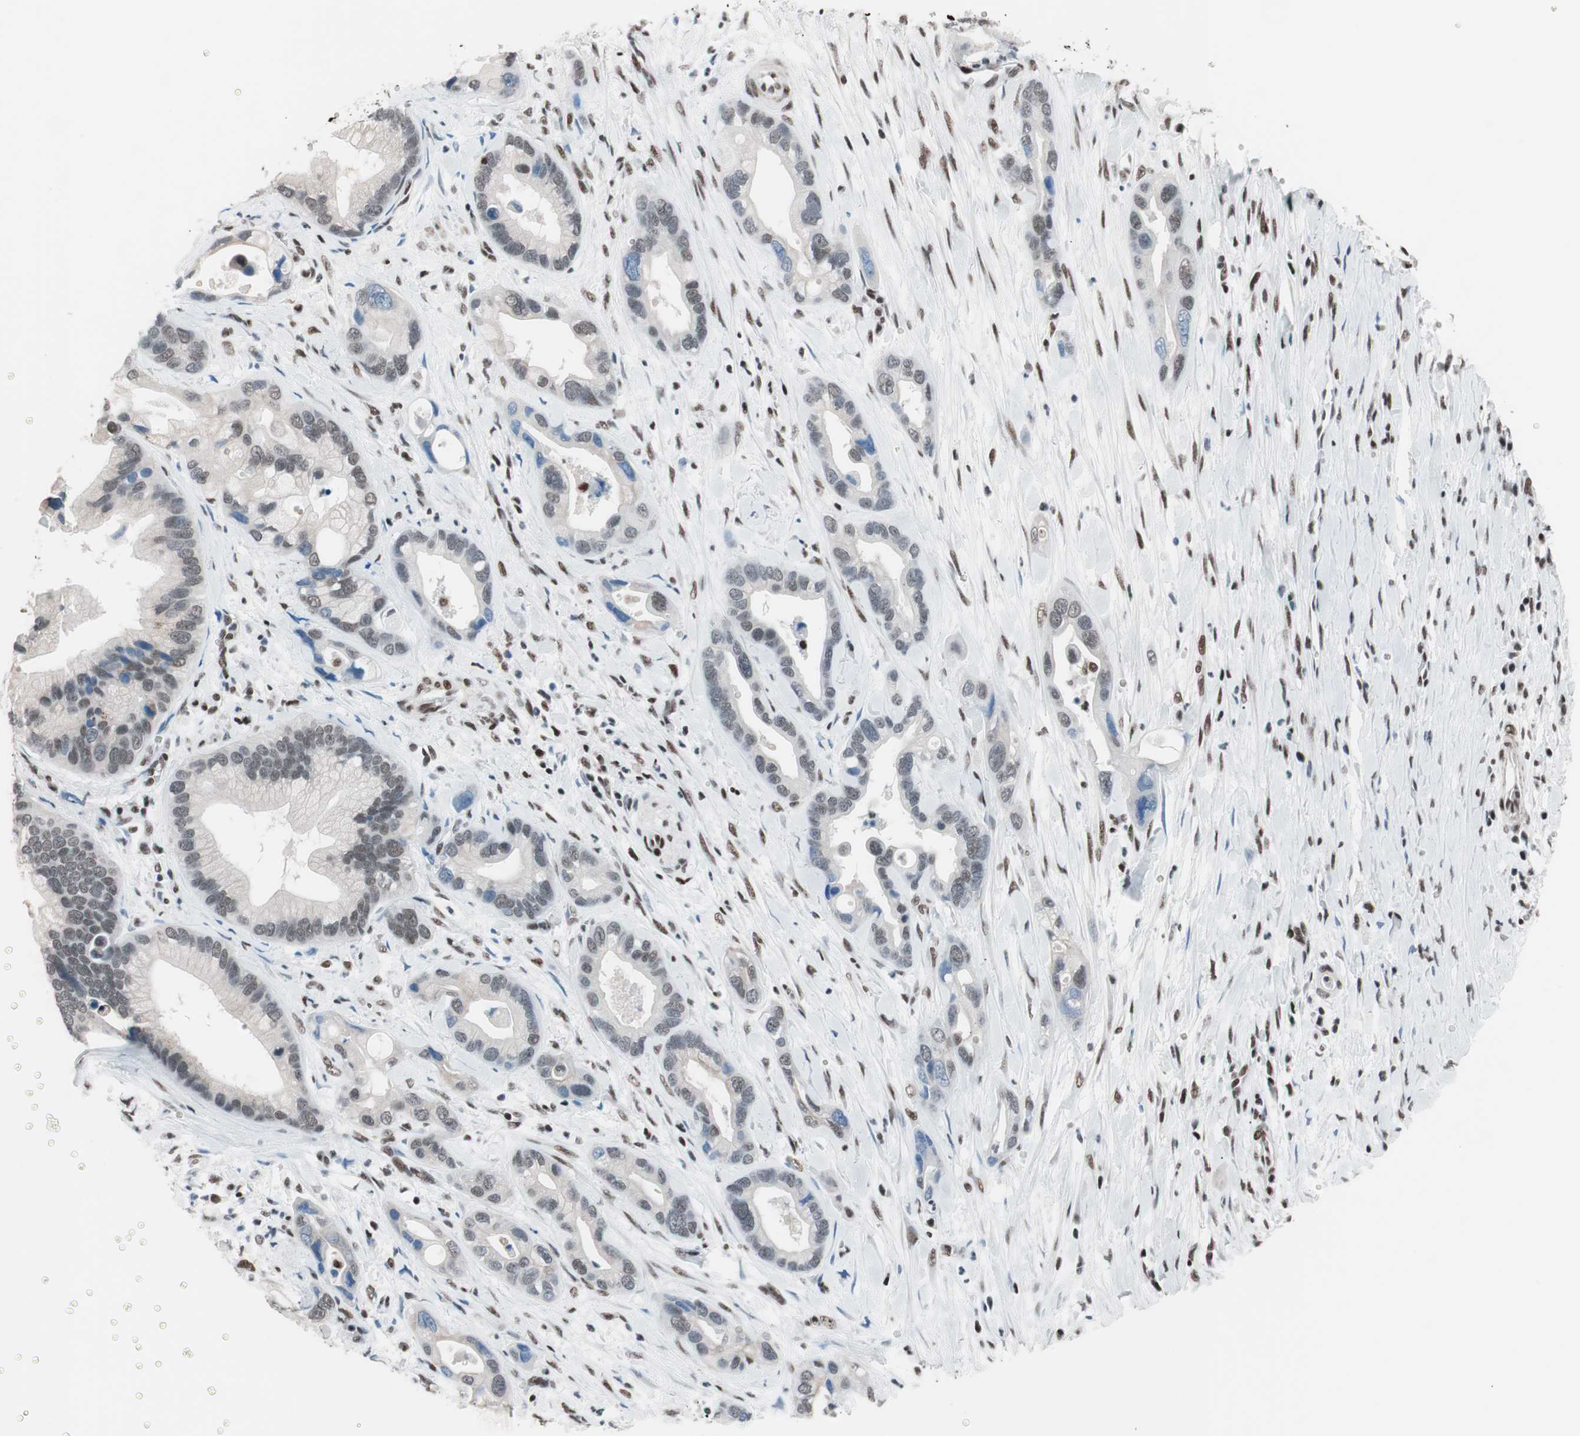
{"staining": {"intensity": "weak", "quantity": "25%-75%", "location": "nuclear"}, "tissue": "pancreatic cancer", "cell_type": "Tumor cells", "image_type": "cancer", "snomed": [{"axis": "morphology", "description": "Adenocarcinoma, NOS"}, {"axis": "topography", "description": "Pancreas"}], "caption": "Protein expression analysis of adenocarcinoma (pancreatic) displays weak nuclear positivity in approximately 25%-75% of tumor cells. (brown staining indicates protein expression, while blue staining denotes nuclei).", "gene": "ARID1A", "patient": {"sex": "female", "age": 77}}